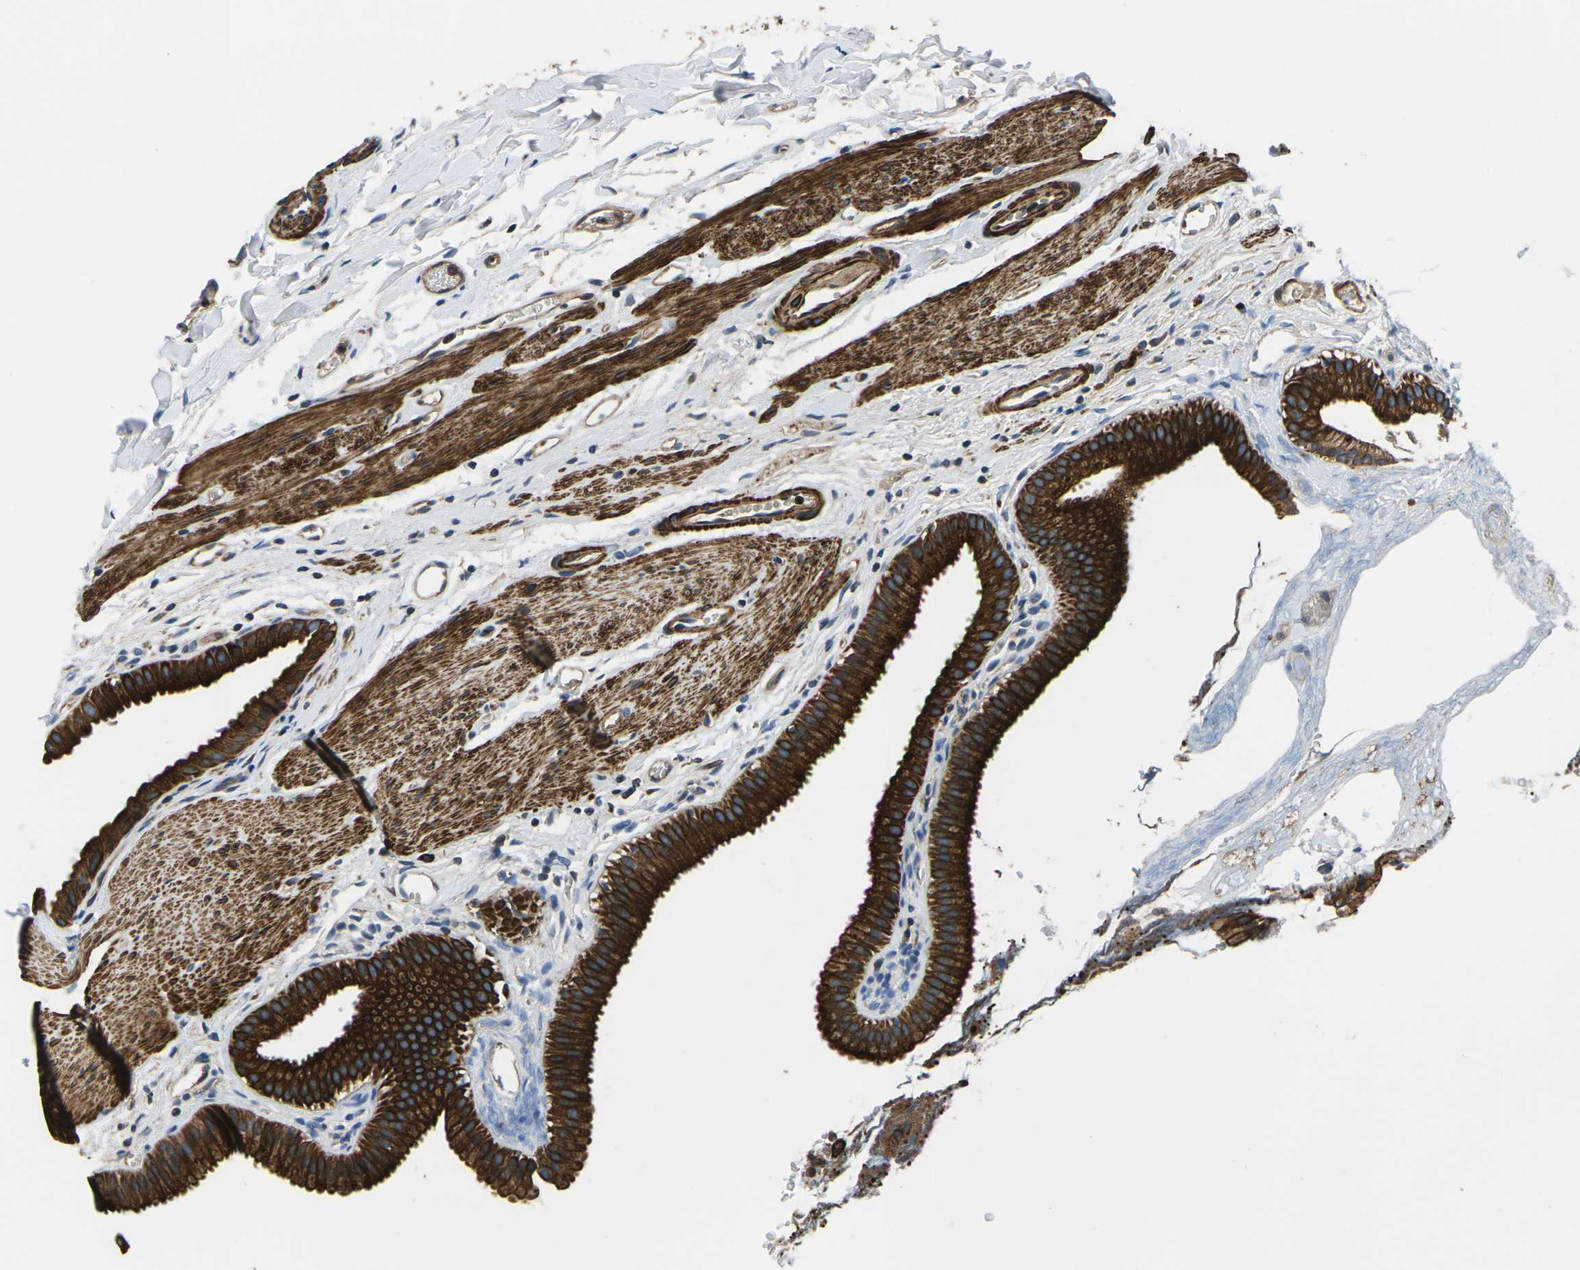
{"staining": {"intensity": "strong", "quantity": ">75%", "location": "cytoplasmic/membranous"}, "tissue": "gallbladder", "cell_type": "Glandular cells", "image_type": "normal", "snomed": [{"axis": "morphology", "description": "Normal tissue, NOS"}, {"axis": "topography", "description": "Gallbladder"}], "caption": "Gallbladder stained with a brown dye exhibits strong cytoplasmic/membranous positive positivity in approximately >75% of glandular cells.", "gene": "KCNJ15", "patient": {"sex": "female", "age": 64}}